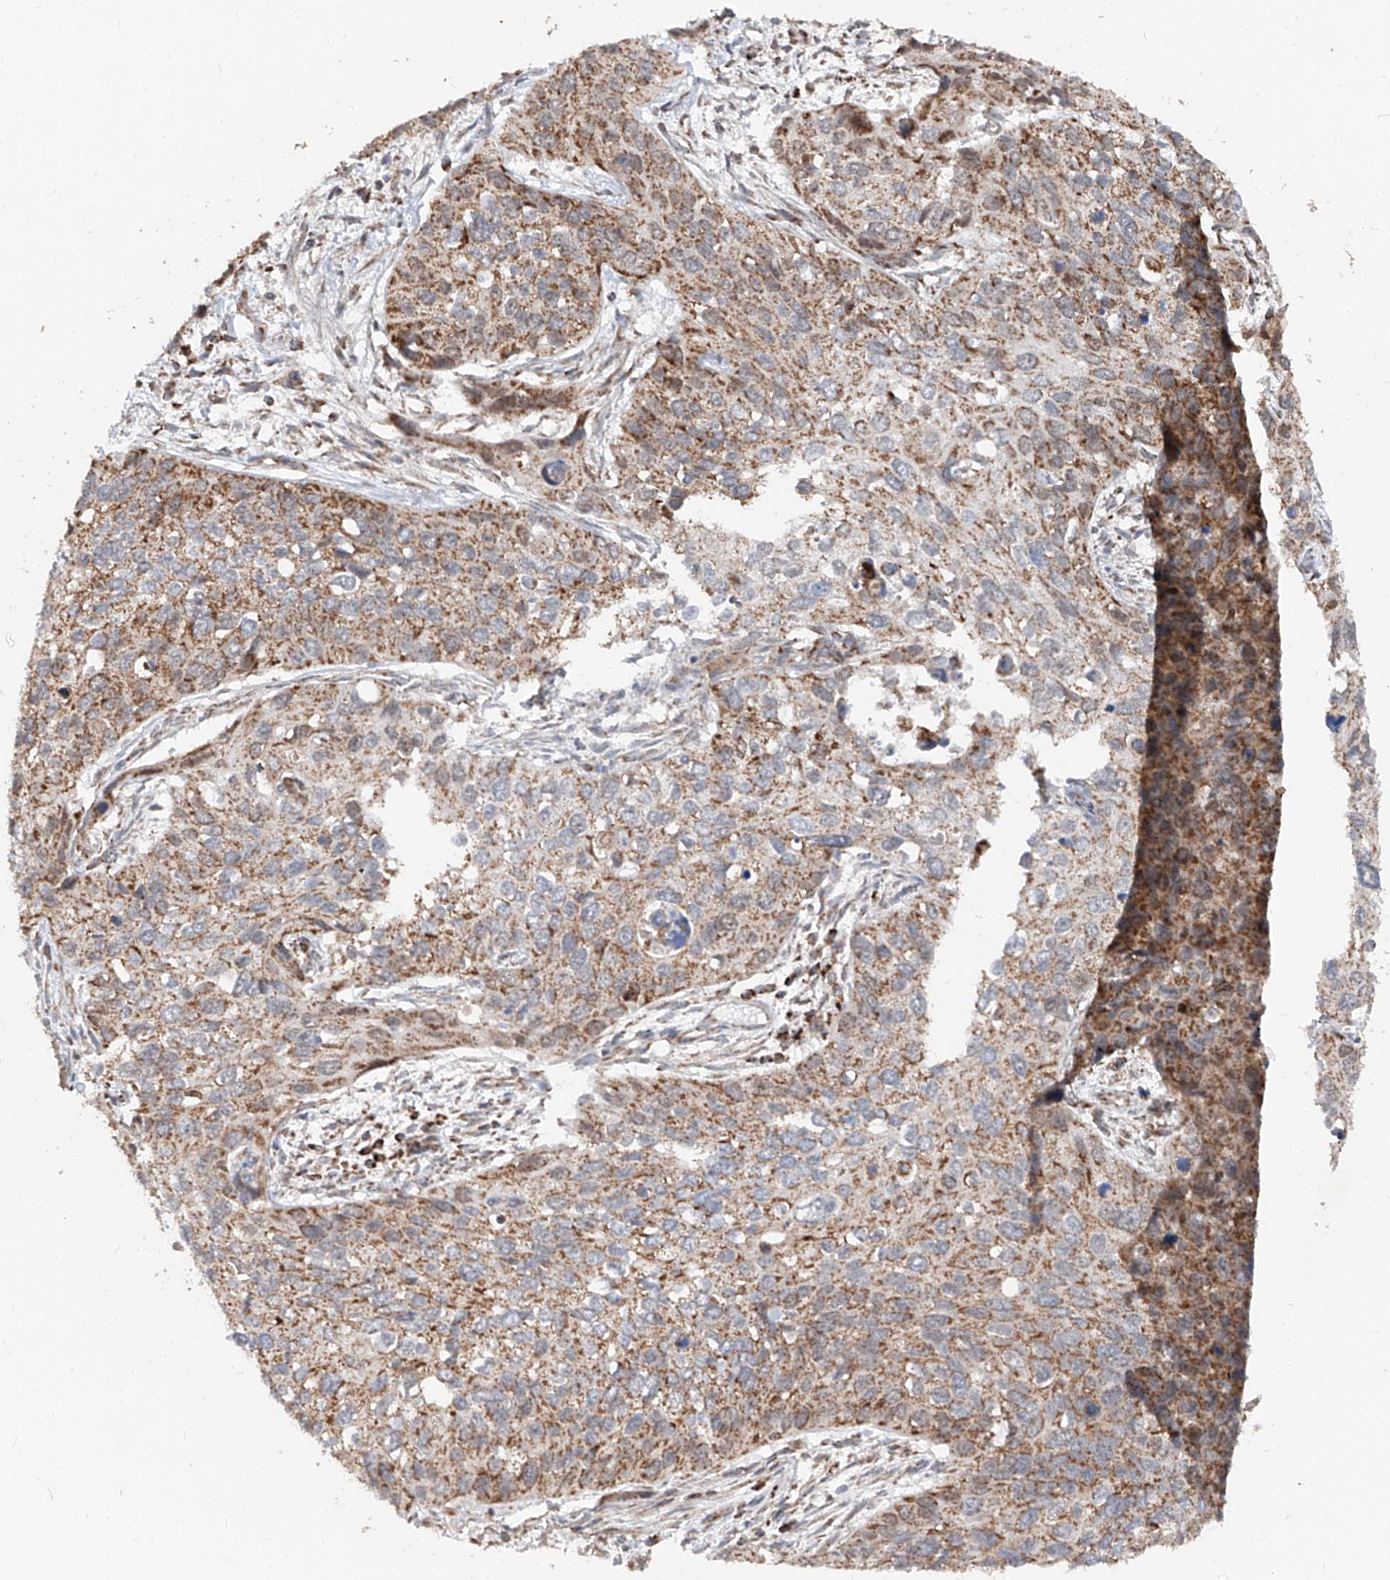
{"staining": {"intensity": "moderate", "quantity": ">75%", "location": "cytoplasmic/membranous"}, "tissue": "cervical cancer", "cell_type": "Tumor cells", "image_type": "cancer", "snomed": [{"axis": "morphology", "description": "Squamous cell carcinoma, NOS"}, {"axis": "topography", "description": "Cervix"}], "caption": "High-magnification brightfield microscopy of squamous cell carcinoma (cervical) stained with DAB (3,3'-diaminobenzidine) (brown) and counterstained with hematoxylin (blue). tumor cells exhibit moderate cytoplasmic/membranous staining is seen in approximately>75% of cells.", "gene": "NDUFB3", "patient": {"sex": "female", "age": 55}}